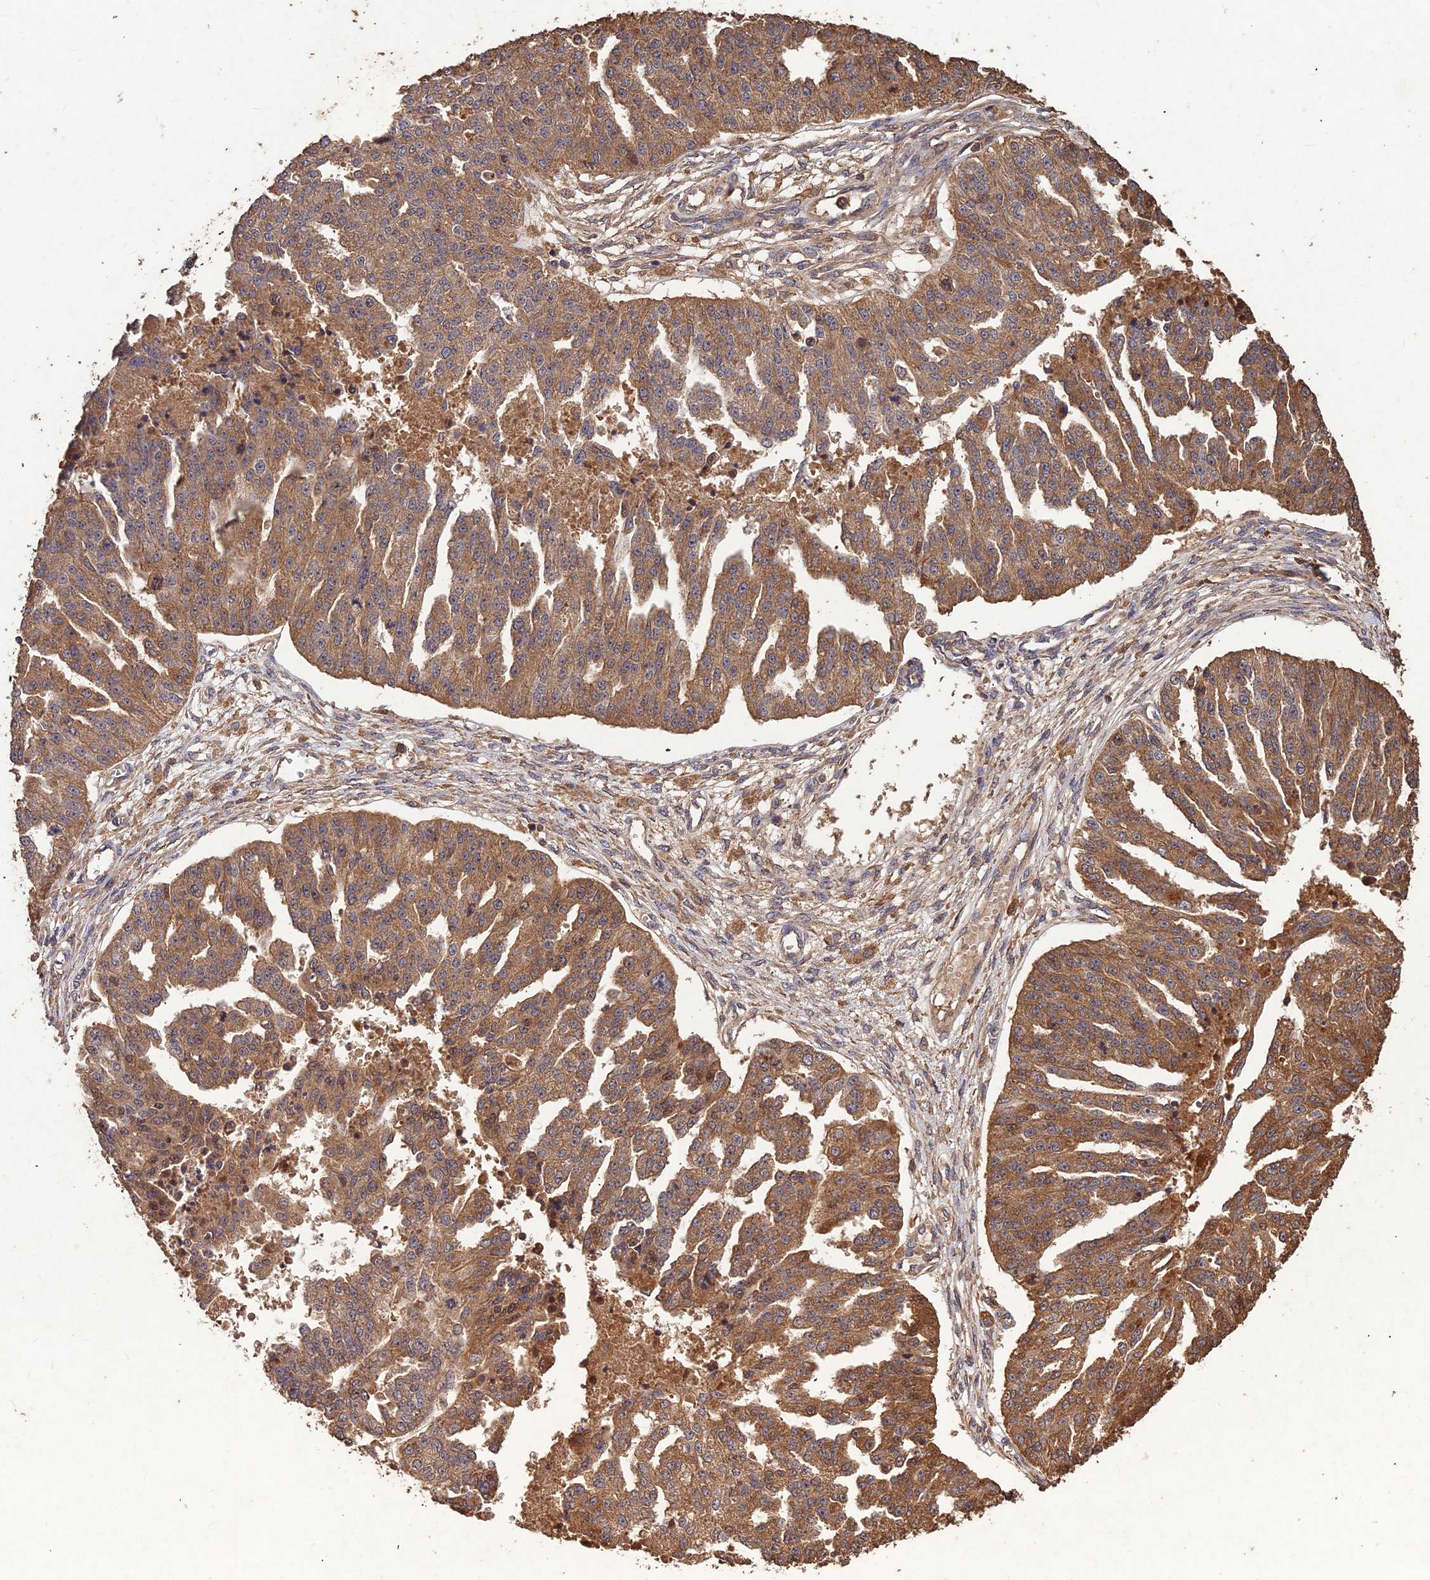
{"staining": {"intensity": "moderate", "quantity": ">75%", "location": "cytoplasmic/membranous"}, "tissue": "ovarian cancer", "cell_type": "Tumor cells", "image_type": "cancer", "snomed": [{"axis": "morphology", "description": "Cystadenocarcinoma, serous, NOS"}, {"axis": "topography", "description": "Ovary"}], "caption": "Brown immunohistochemical staining in human ovarian serous cystadenocarcinoma shows moderate cytoplasmic/membranous positivity in approximately >75% of tumor cells.", "gene": "SYMPK", "patient": {"sex": "female", "age": 58}}